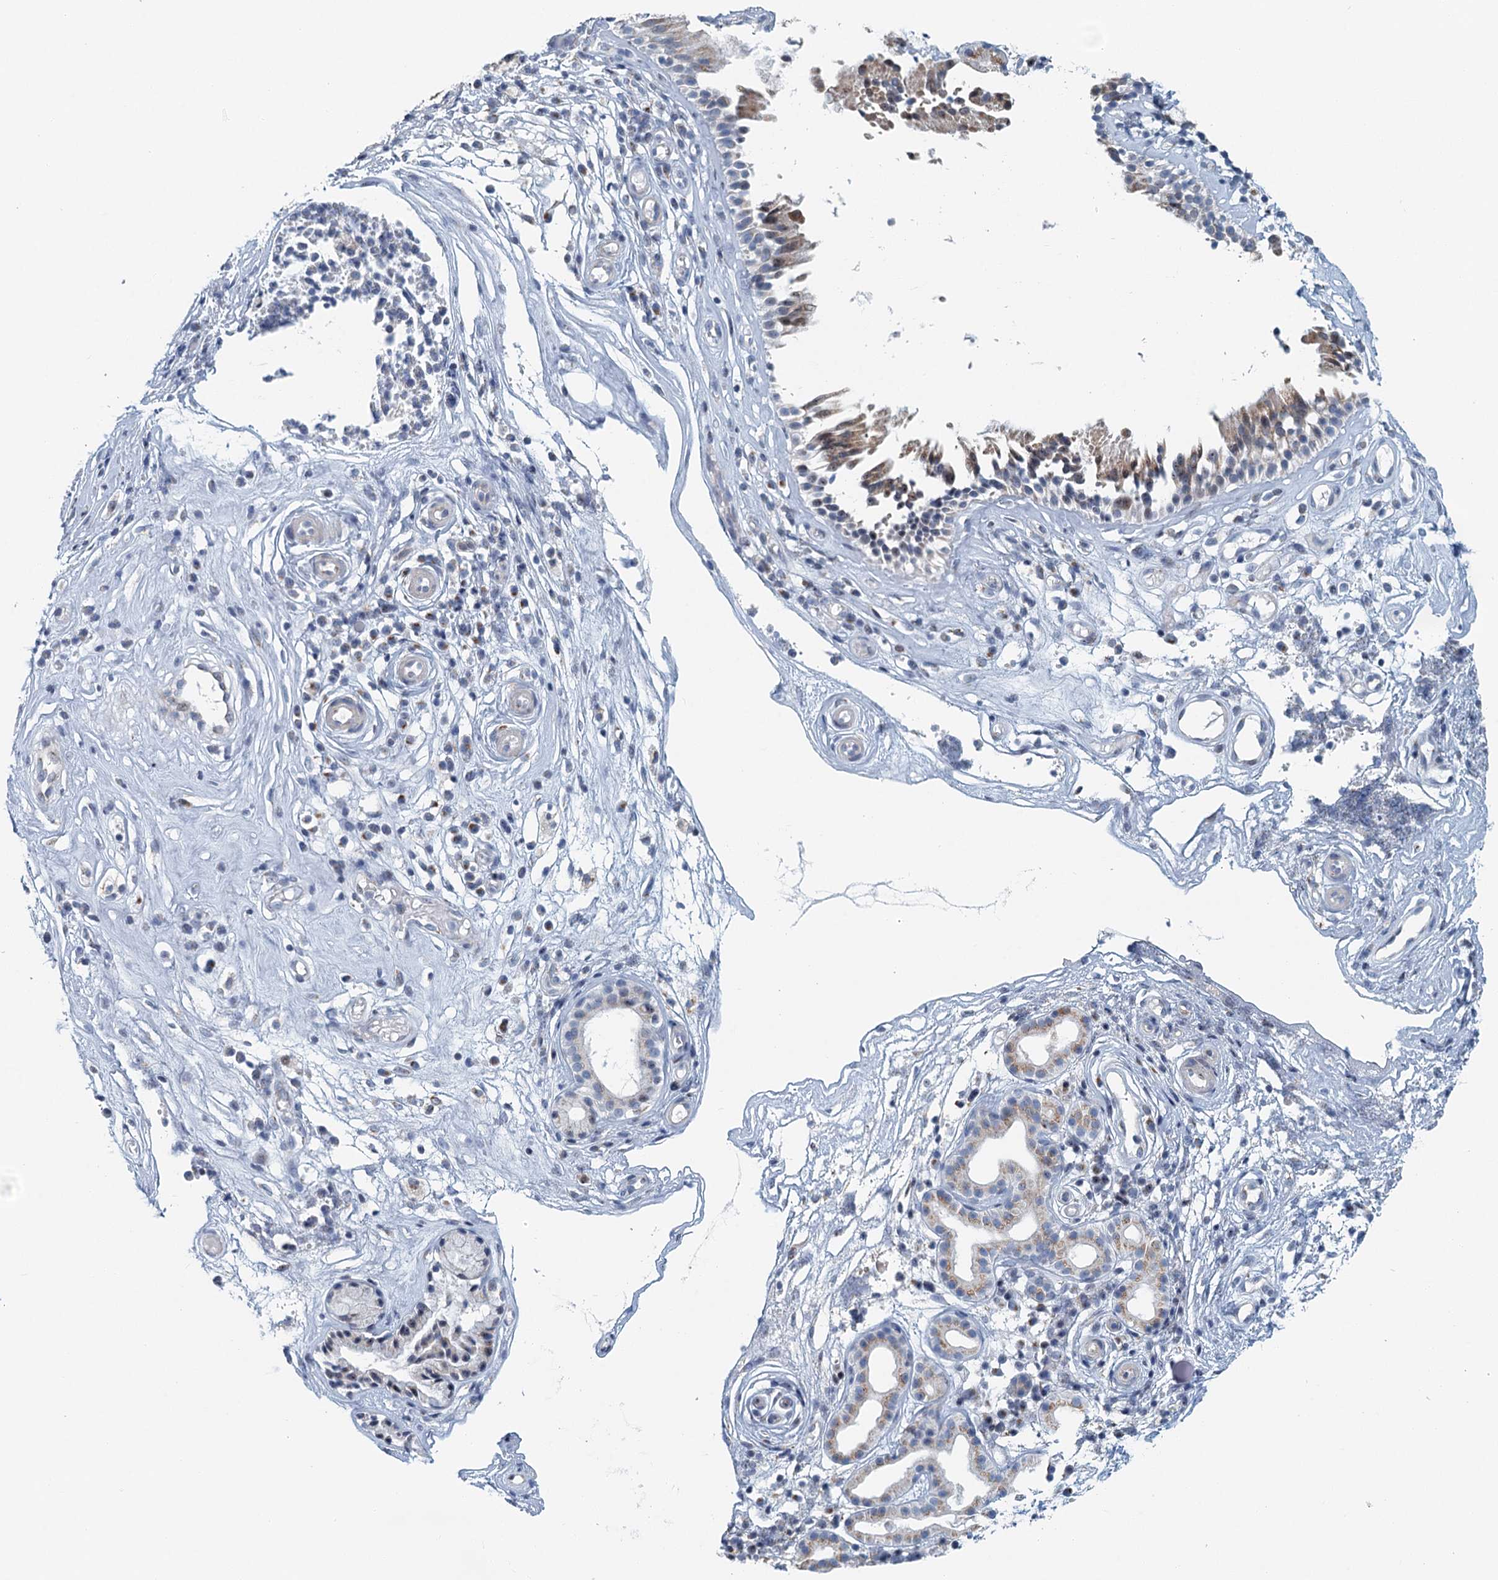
{"staining": {"intensity": "weak", "quantity": "25%-75%", "location": "cytoplasmic/membranous"}, "tissue": "nasopharynx", "cell_type": "Respiratory epithelial cells", "image_type": "normal", "snomed": [{"axis": "morphology", "description": "Normal tissue, NOS"}, {"axis": "morphology", "description": "Inflammation, NOS"}, {"axis": "topography", "description": "Nasopharynx"}], "caption": "A brown stain highlights weak cytoplasmic/membranous positivity of a protein in respiratory epithelial cells of benign nasopharynx. (DAB (3,3'-diaminobenzidine) = brown stain, brightfield microscopy at high magnification).", "gene": "ZNF527", "patient": {"sex": "male", "age": 29}}